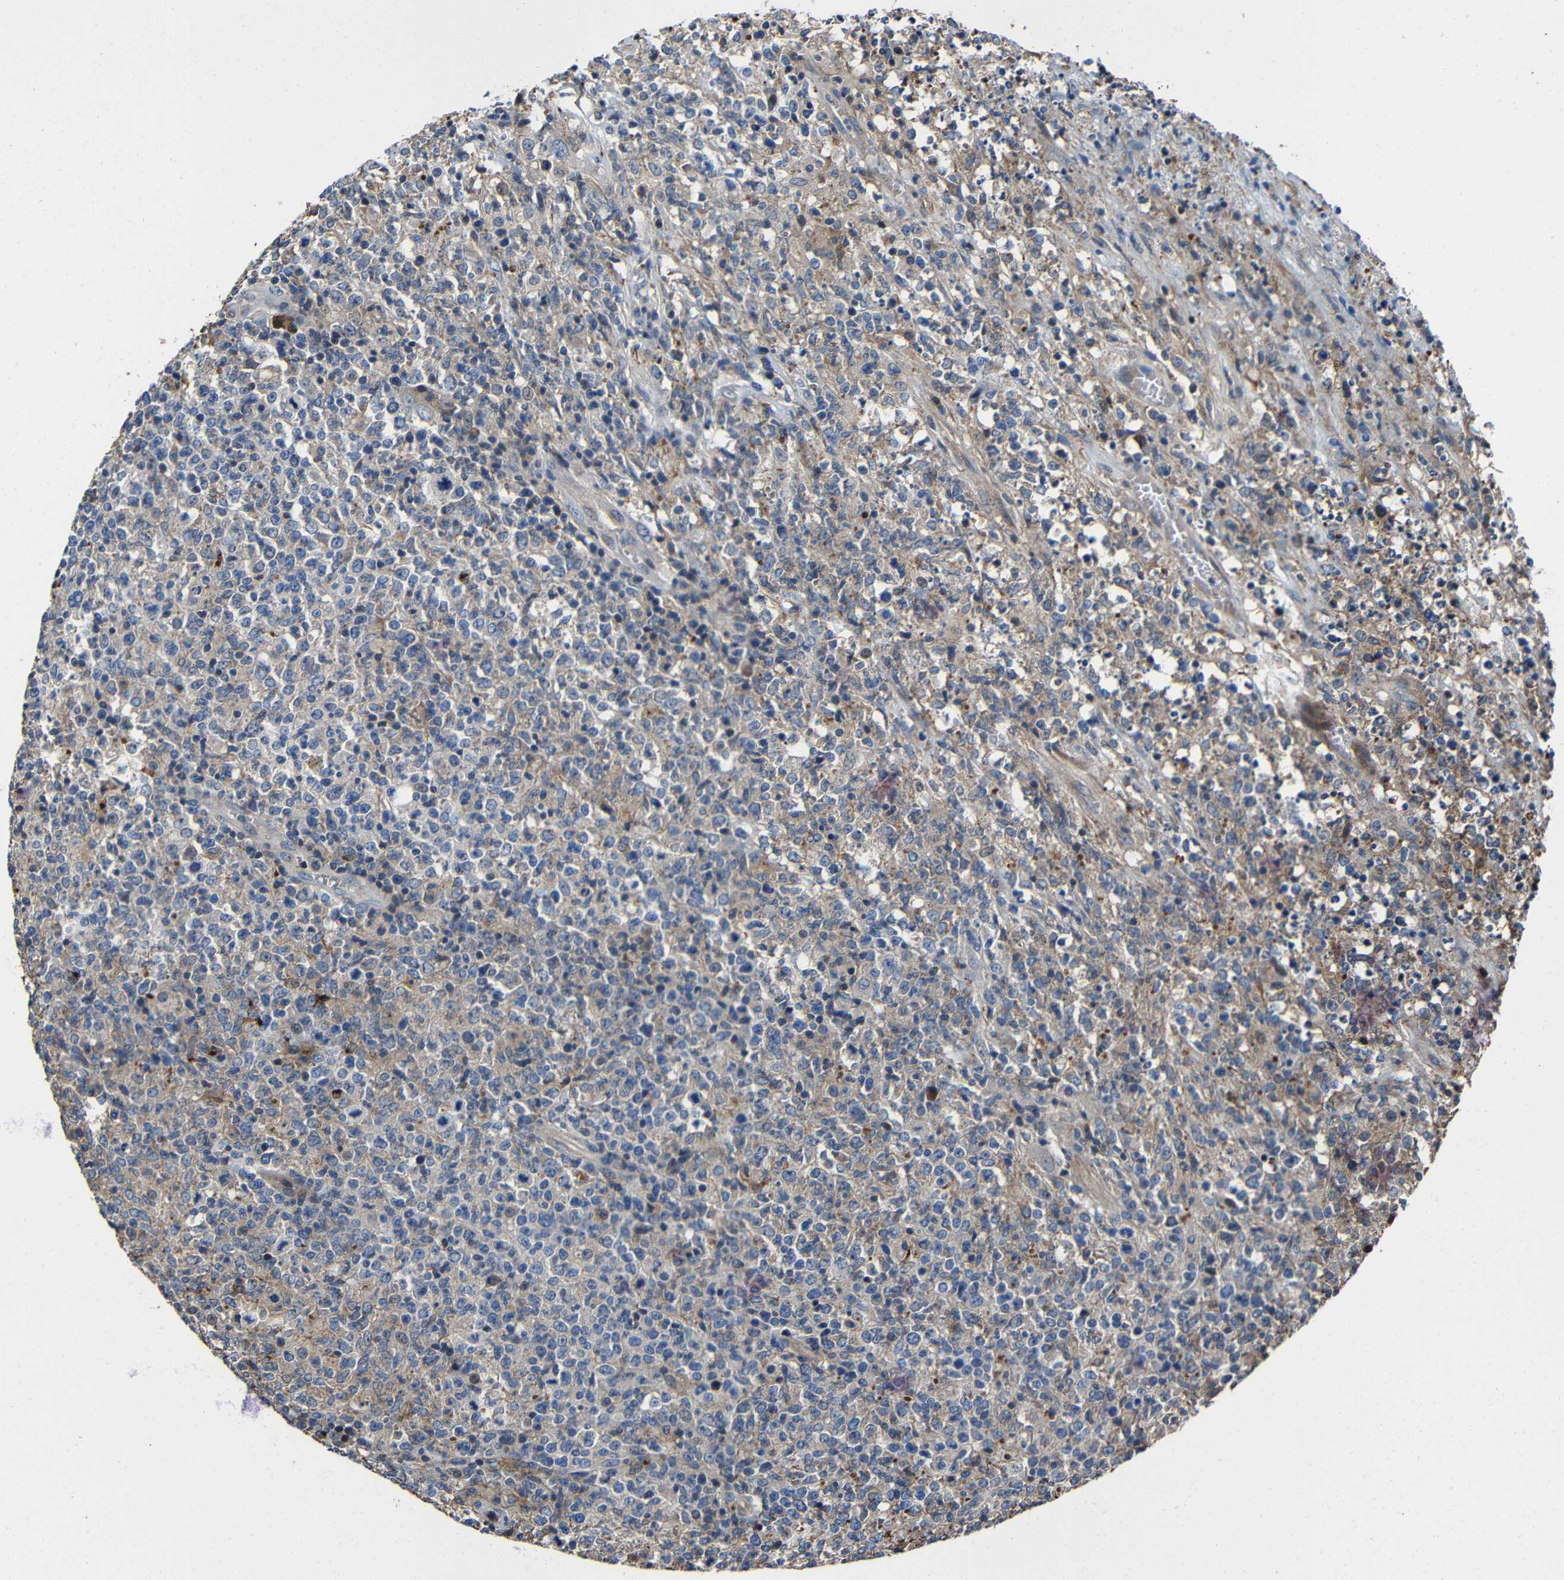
{"staining": {"intensity": "negative", "quantity": "none", "location": "none"}, "tissue": "lymphoma", "cell_type": "Tumor cells", "image_type": "cancer", "snomed": [{"axis": "morphology", "description": "Malignant lymphoma, non-Hodgkin's type, High grade"}, {"axis": "topography", "description": "Lymph node"}], "caption": "Malignant lymphoma, non-Hodgkin's type (high-grade) stained for a protein using IHC reveals no expression tumor cells.", "gene": "GDI1", "patient": {"sex": "female", "age": 84}}